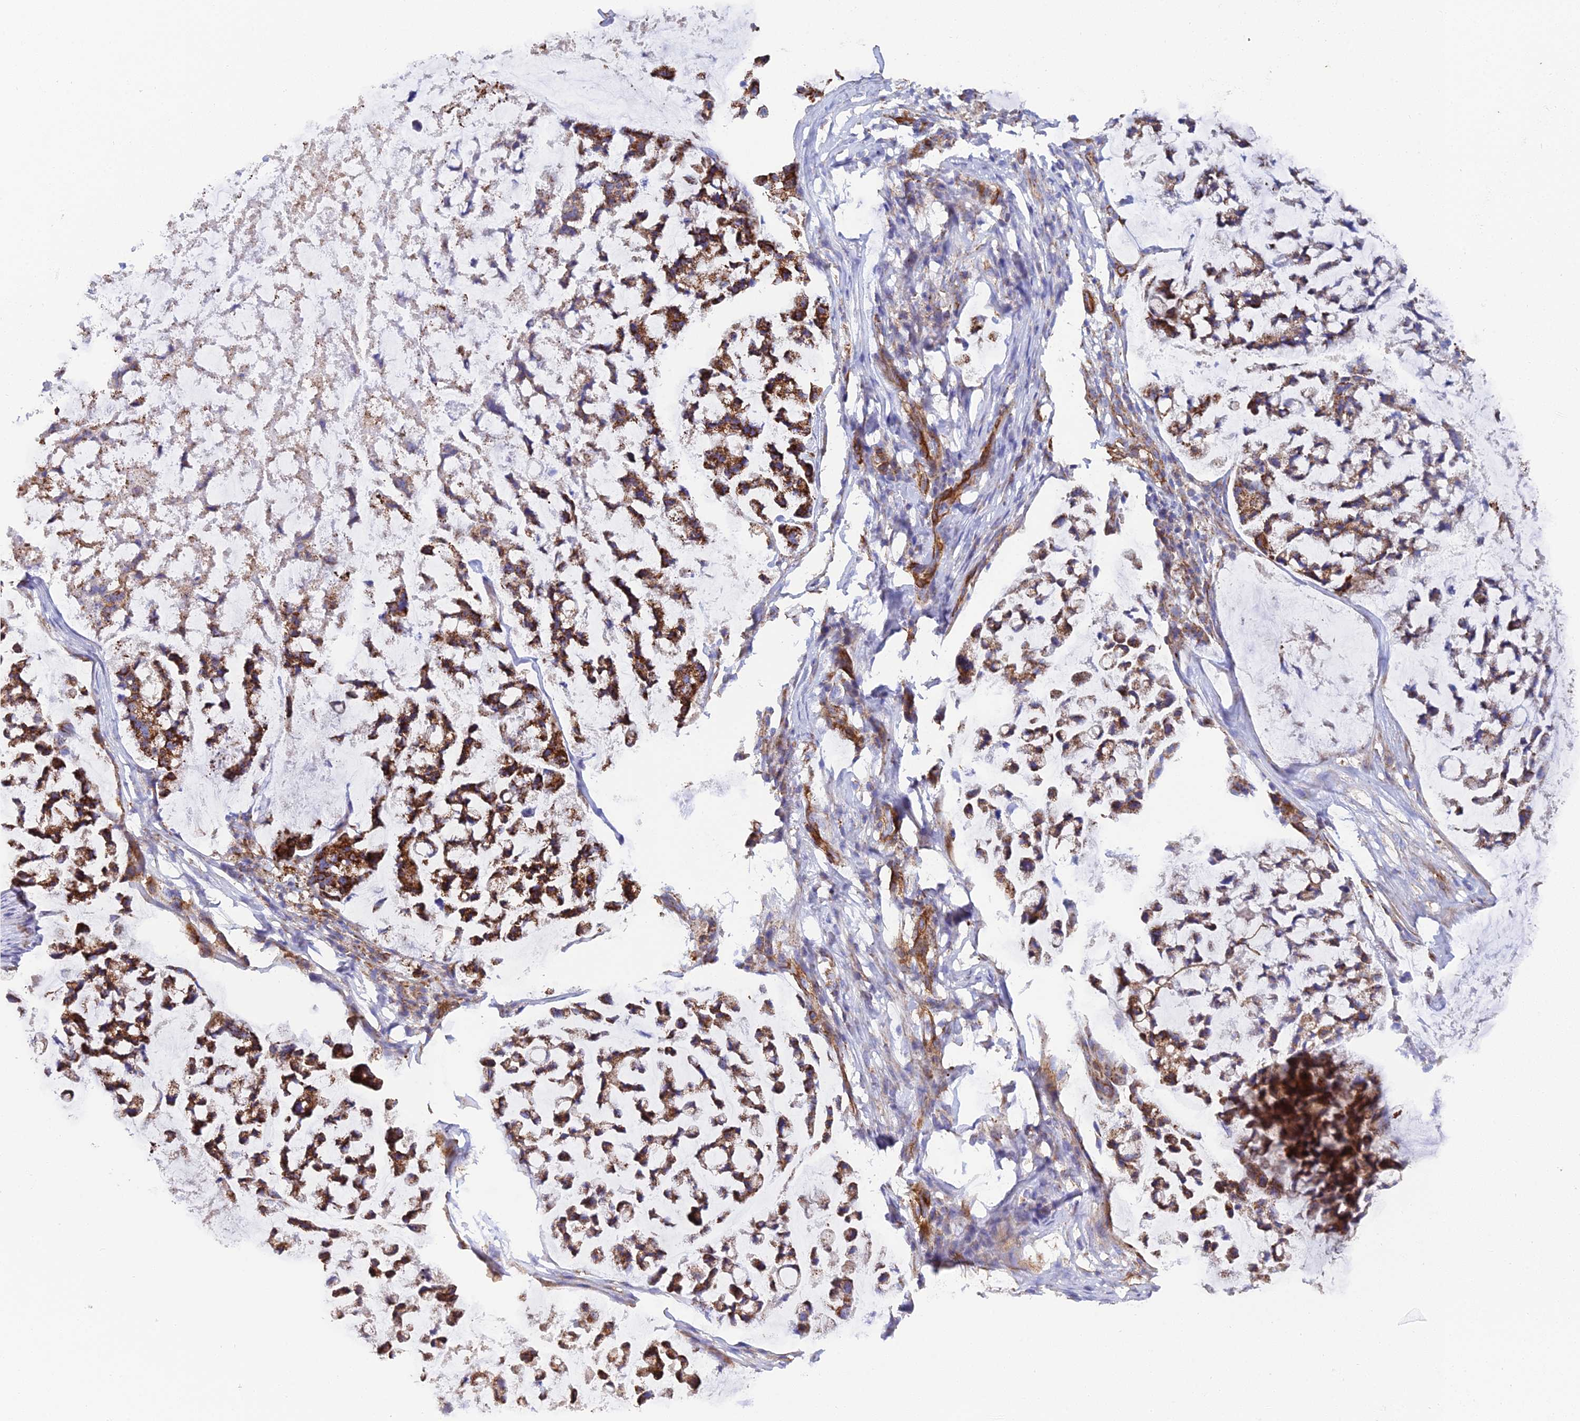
{"staining": {"intensity": "strong", "quantity": ">75%", "location": "cytoplasmic/membranous"}, "tissue": "stomach cancer", "cell_type": "Tumor cells", "image_type": "cancer", "snomed": [{"axis": "morphology", "description": "Adenocarcinoma, NOS"}, {"axis": "topography", "description": "Stomach, lower"}], "caption": "Brown immunohistochemical staining in human stomach adenocarcinoma displays strong cytoplasmic/membranous expression in approximately >75% of tumor cells.", "gene": "CSPG4", "patient": {"sex": "male", "age": 67}}